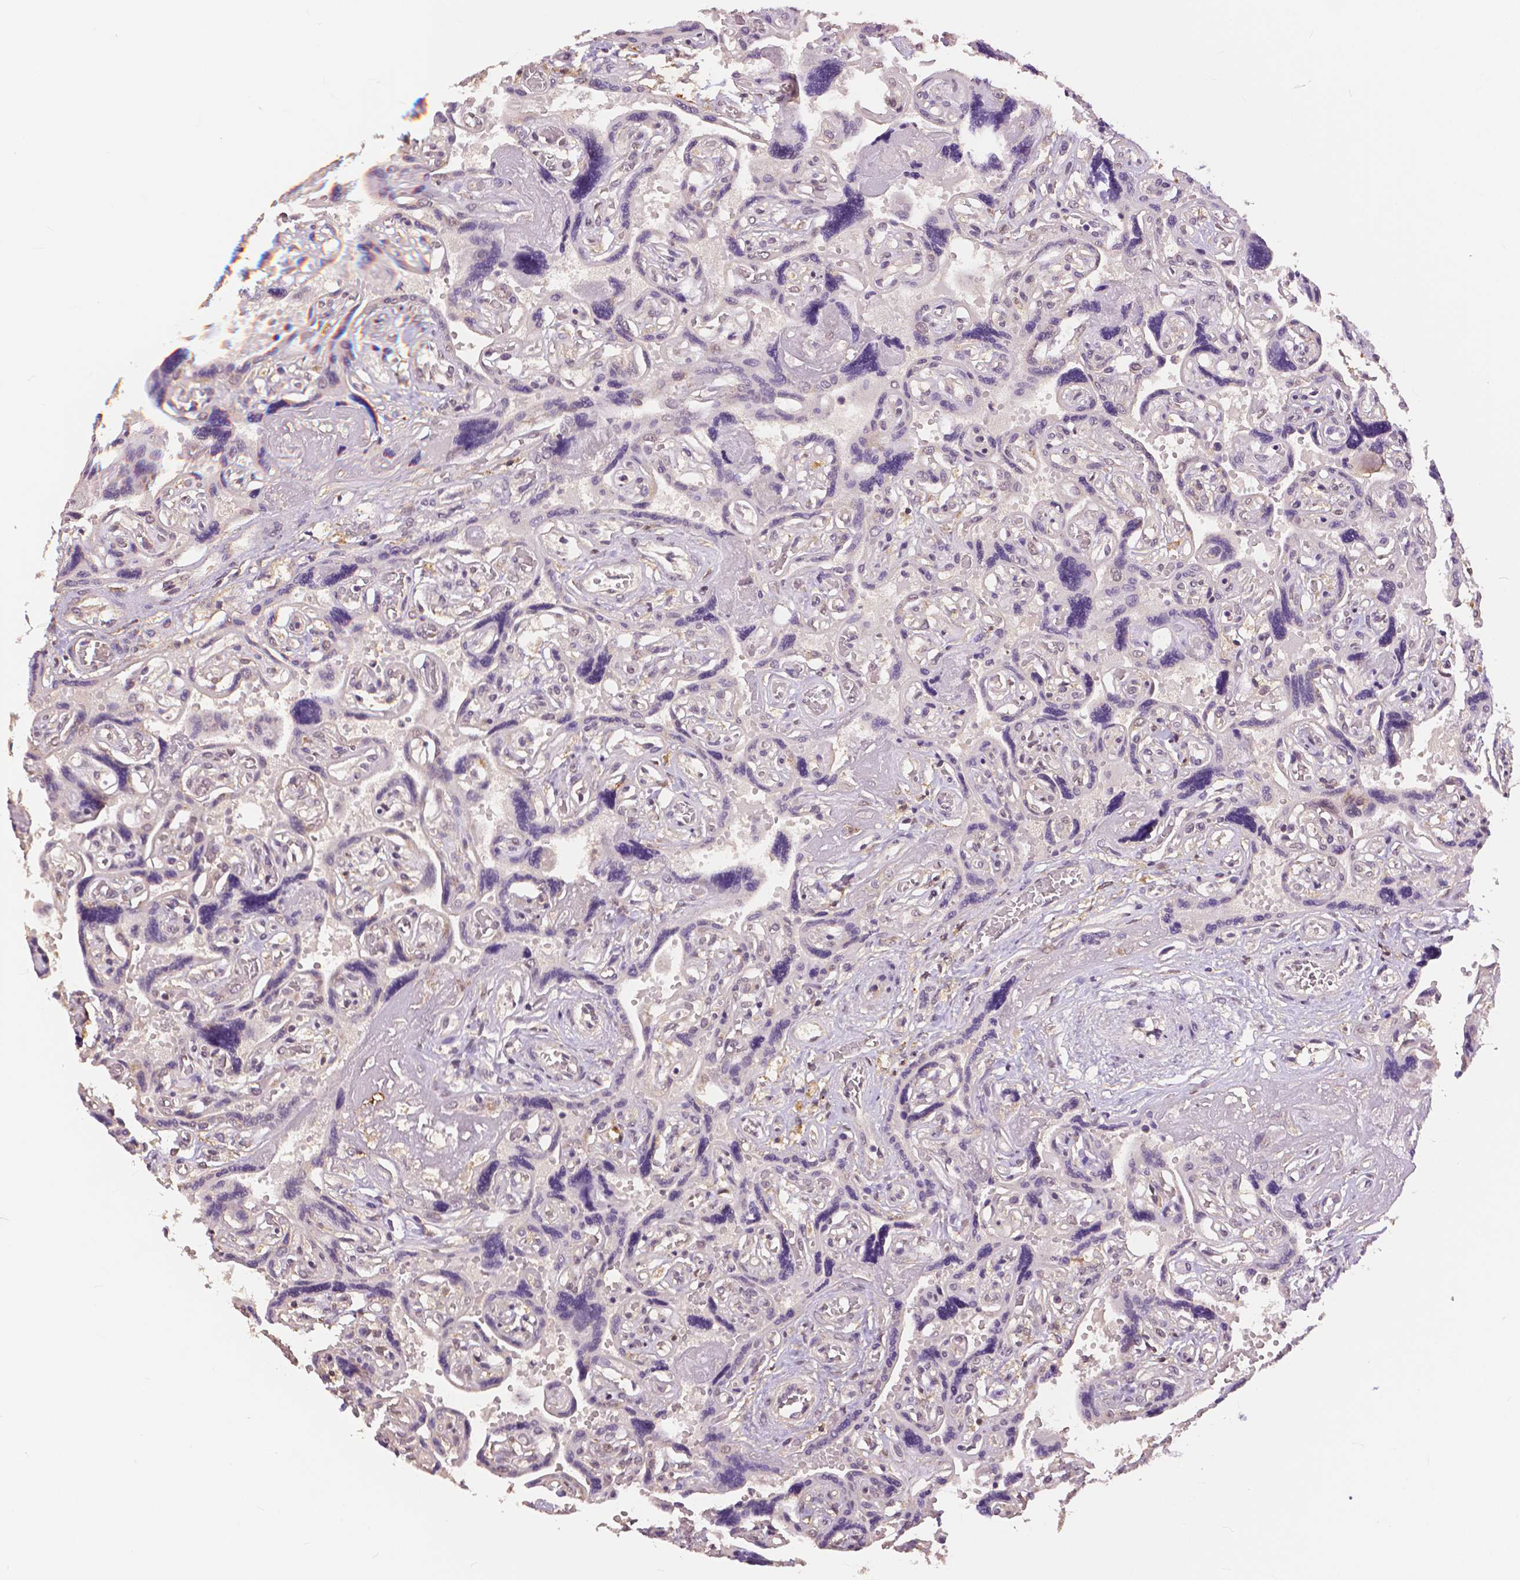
{"staining": {"intensity": "moderate", "quantity": "25%-75%", "location": "cytoplasmic/membranous,nuclear"}, "tissue": "placenta", "cell_type": "Decidual cells", "image_type": "normal", "snomed": [{"axis": "morphology", "description": "Normal tissue, NOS"}, {"axis": "topography", "description": "Placenta"}], "caption": "A photomicrograph of human placenta stained for a protein shows moderate cytoplasmic/membranous,nuclear brown staining in decidual cells.", "gene": "MAP1LC3B", "patient": {"sex": "female", "age": 32}}